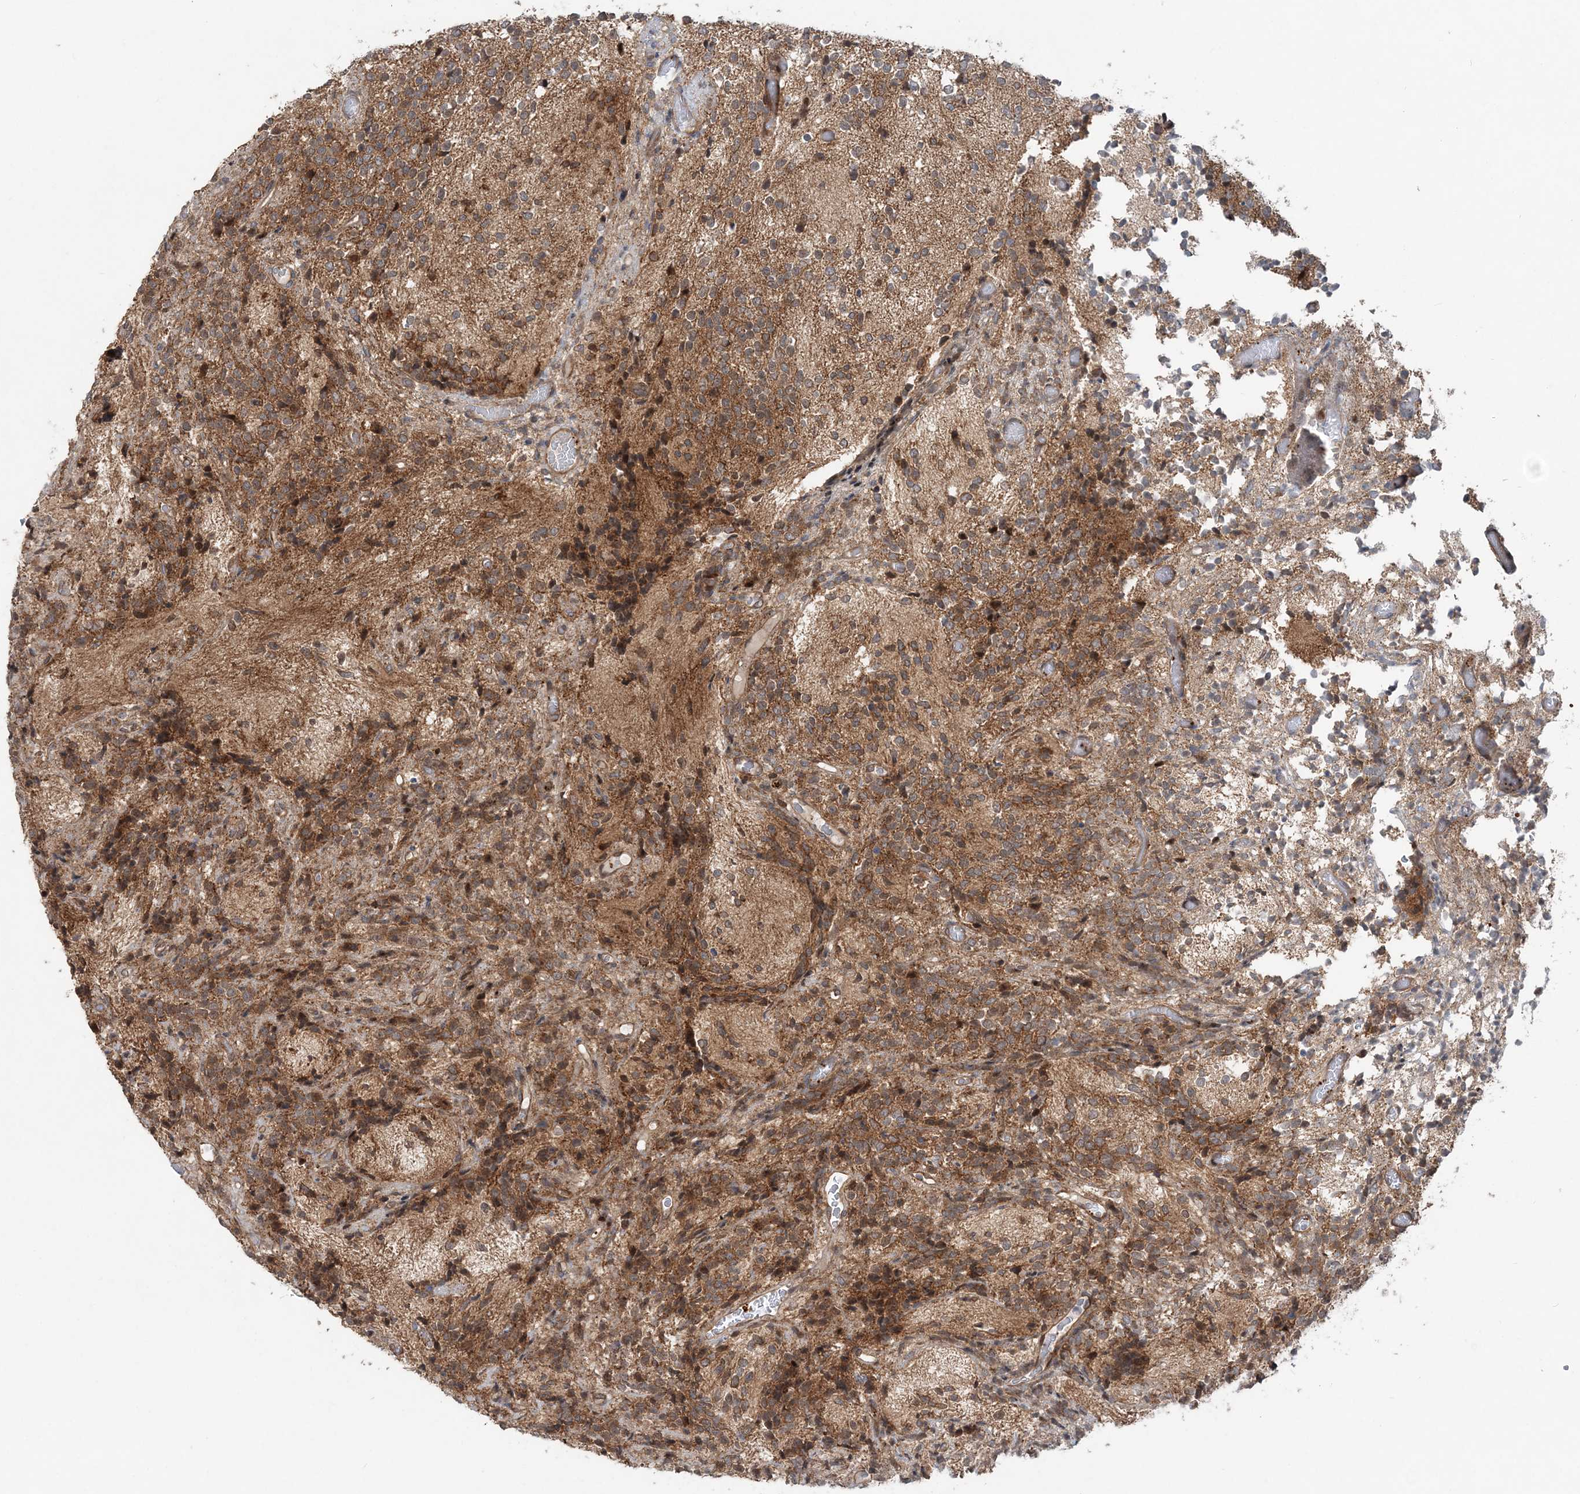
{"staining": {"intensity": "moderate", "quantity": ">75%", "location": "cytoplasmic/membranous"}, "tissue": "glioma", "cell_type": "Tumor cells", "image_type": "cancer", "snomed": [{"axis": "morphology", "description": "Glioma, malignant, Low grade"}, {"axis": "topography", "description": "Brain"}], "caption": "Glioma stained with a brown dye reveals moderate cytoplasmic/membranous positive staining in approximately >75% of tumor cells.", "gene": "GEMIN5", "patient": {"sex": "female", "age": 1}}